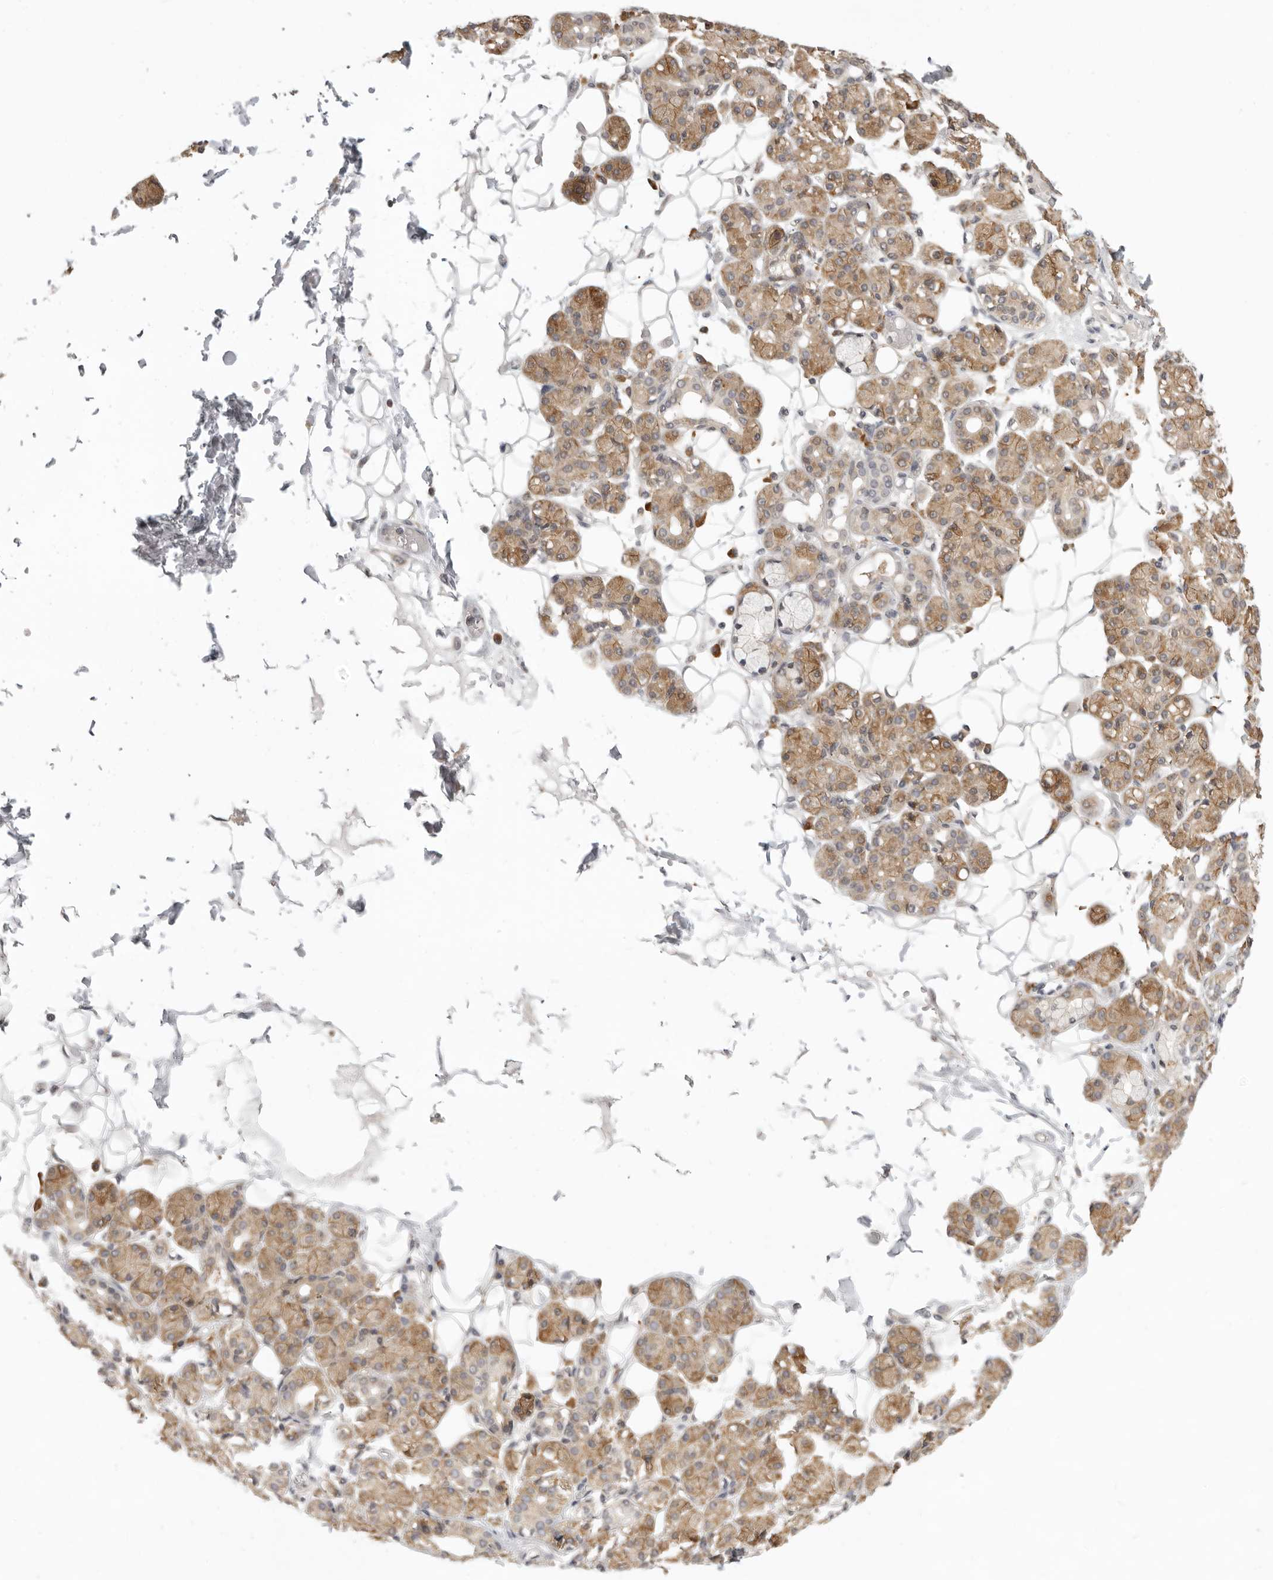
{"staining": {"intensity": "moderate", "quantity": ">75%", "location": "cytoplasmic/membranous"}, "tissue": "salivary gland", "cell_type": "Glandular cells", "image_type": "normal", "snomed": [{"axis": "morphology", "description": "Normal tissue, NOS"}, {"axis": "topography", "description": "Salivary gland"}], "caption": "Glandular cells show medium levels of moderate cytoplasmic/membranous positivity in approximately >75% of cells in normal salivary gland. (DAB (3,3'-diaminobenzidine) IHC, brown staining for protein, blue staining for nuclei).", "gene": "PRRC2A", "patient": {"sex": "male", "age": 63}}